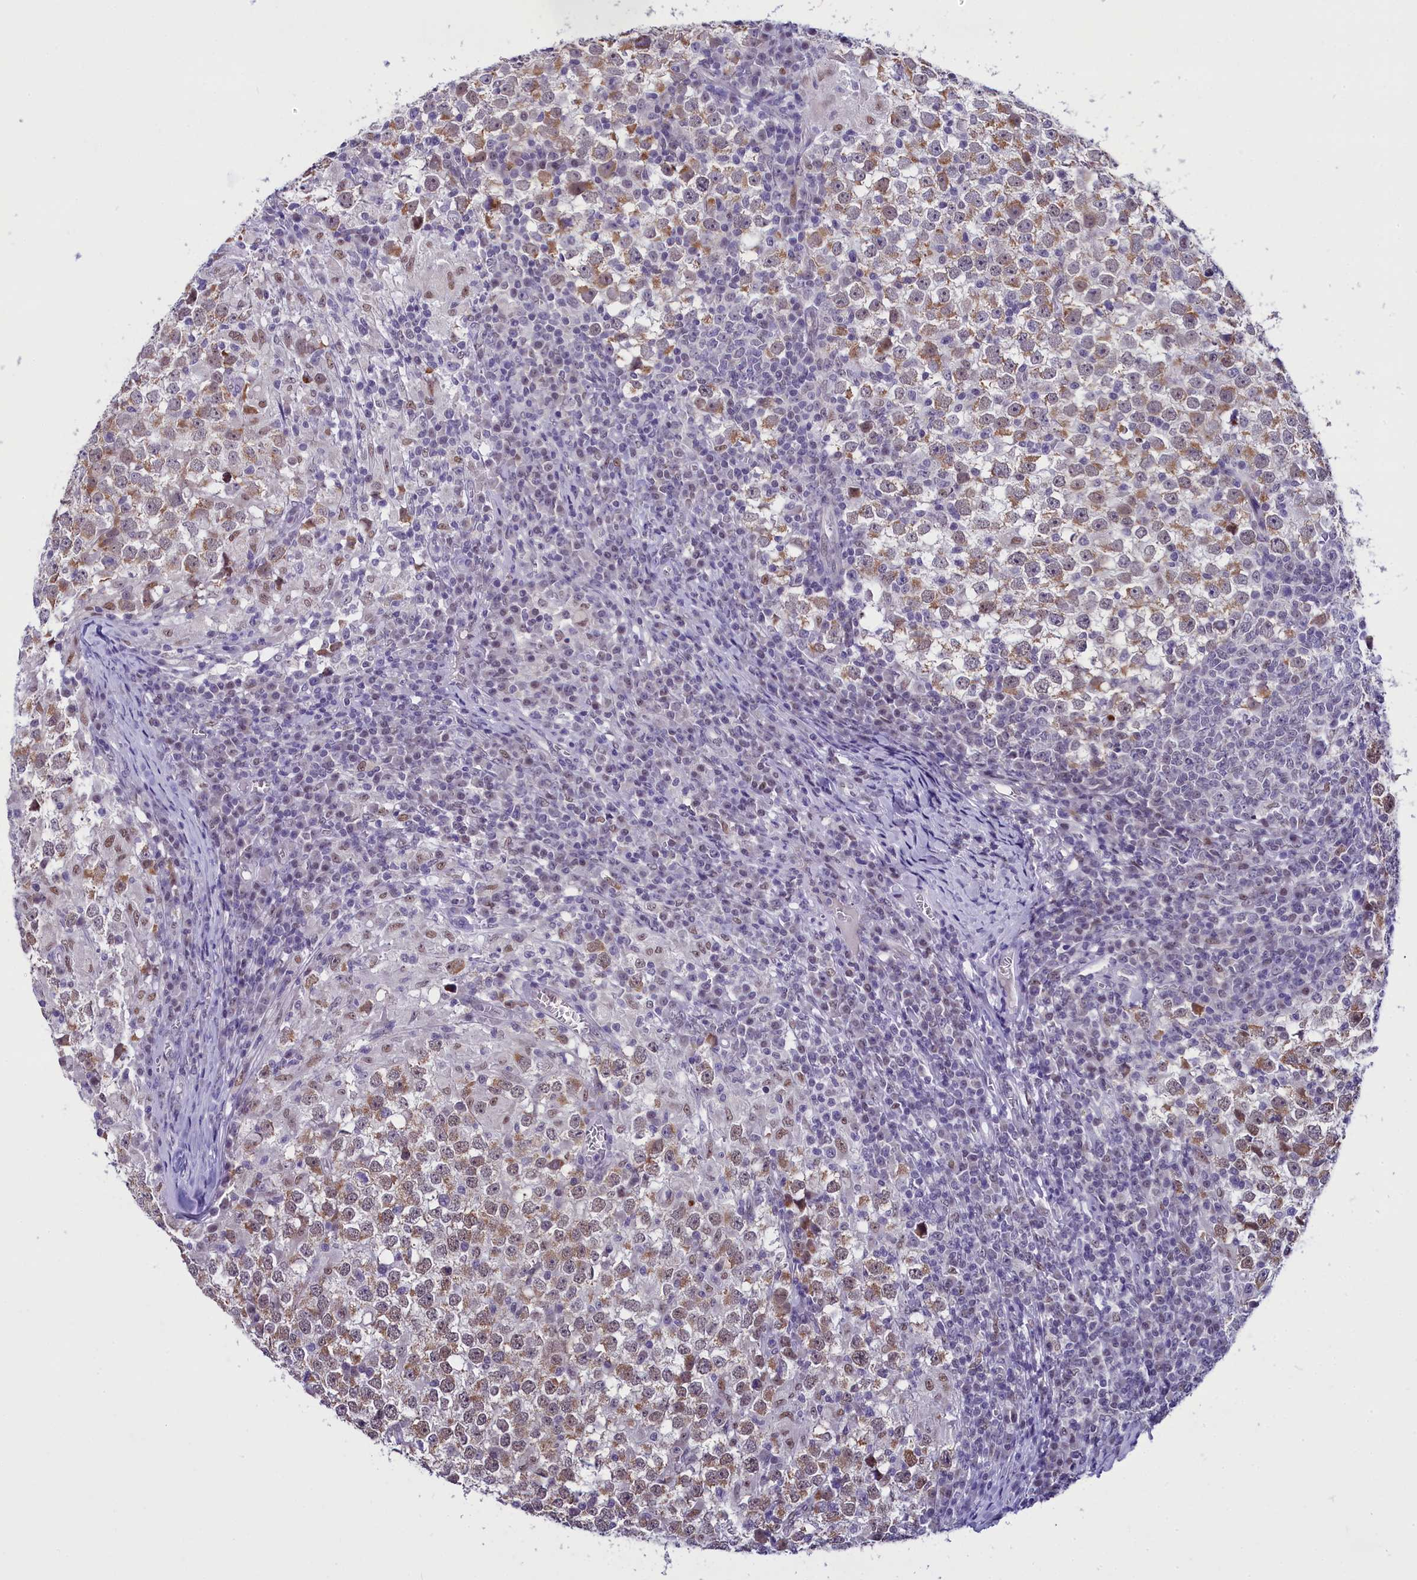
{"staining": {"intensity": "moderate", "quantity": ">75%", "location": "cytoplasmic/membranous,nuclear"}, "tissue": "testis cancer", "cell_type": "Tumor cells", "image_type": "cancer", "snomed": [{"axis": "morphology", "description": "Seminoma, NOS"}, {"axis": "topography", "description": "Testis"}], "caption": "Protein staining by immunohistochemistry (IHC) reveals moderate cytoplasmic/membranous and nuclear positivity in about >75% of tumor cells in testis cancer.", "gene": "OSGEP", "patient": {"sex": "male", "age": 65}}